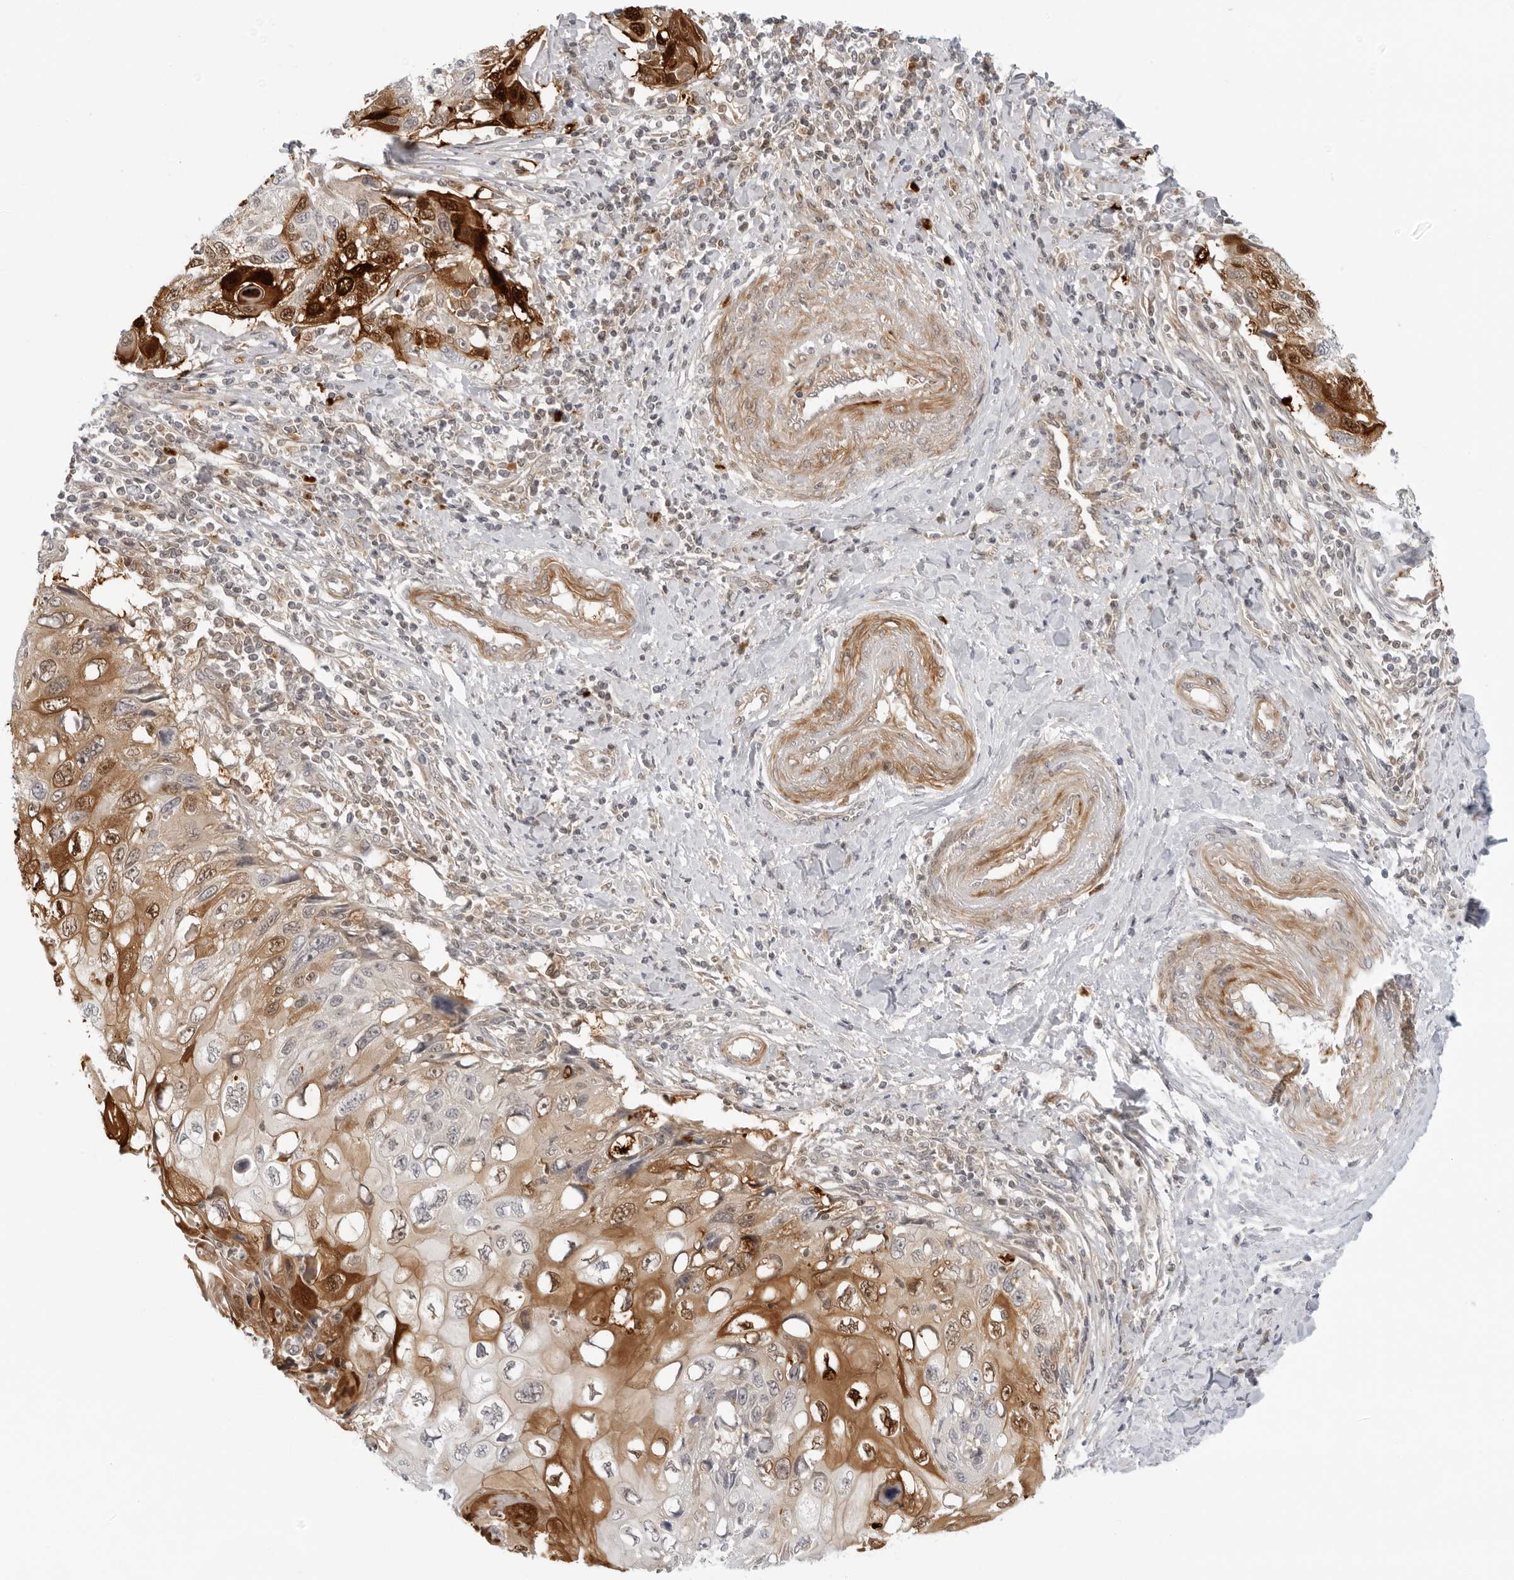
{"staining": {"intensity": "strong", "quantity": "25%-75%", "location": "cytoplasmic/membranous,nuclear"}, "tissue": "cervical cancer", "cell_type": "Tumor cells", "image_type": "cancer", "snomed": [{"axis": "morphology", "description": "Squamous cell carcinoma, NOS"}, {"axis": "topography", "description": "Cervix"}], "caption": "Cervical squamous cell carcinoma tissue displays strong cytoplasmic/membranous and nuclear staining in about 25%-75% of tumor cells The staining was performed using DAB to visualize the protein expression in brown, while the nuclei were stained in blue with hematoxylin (Magnification: 20x).", "gene": "SUGCT", "patient": {"sex": "female", "age": 70}}